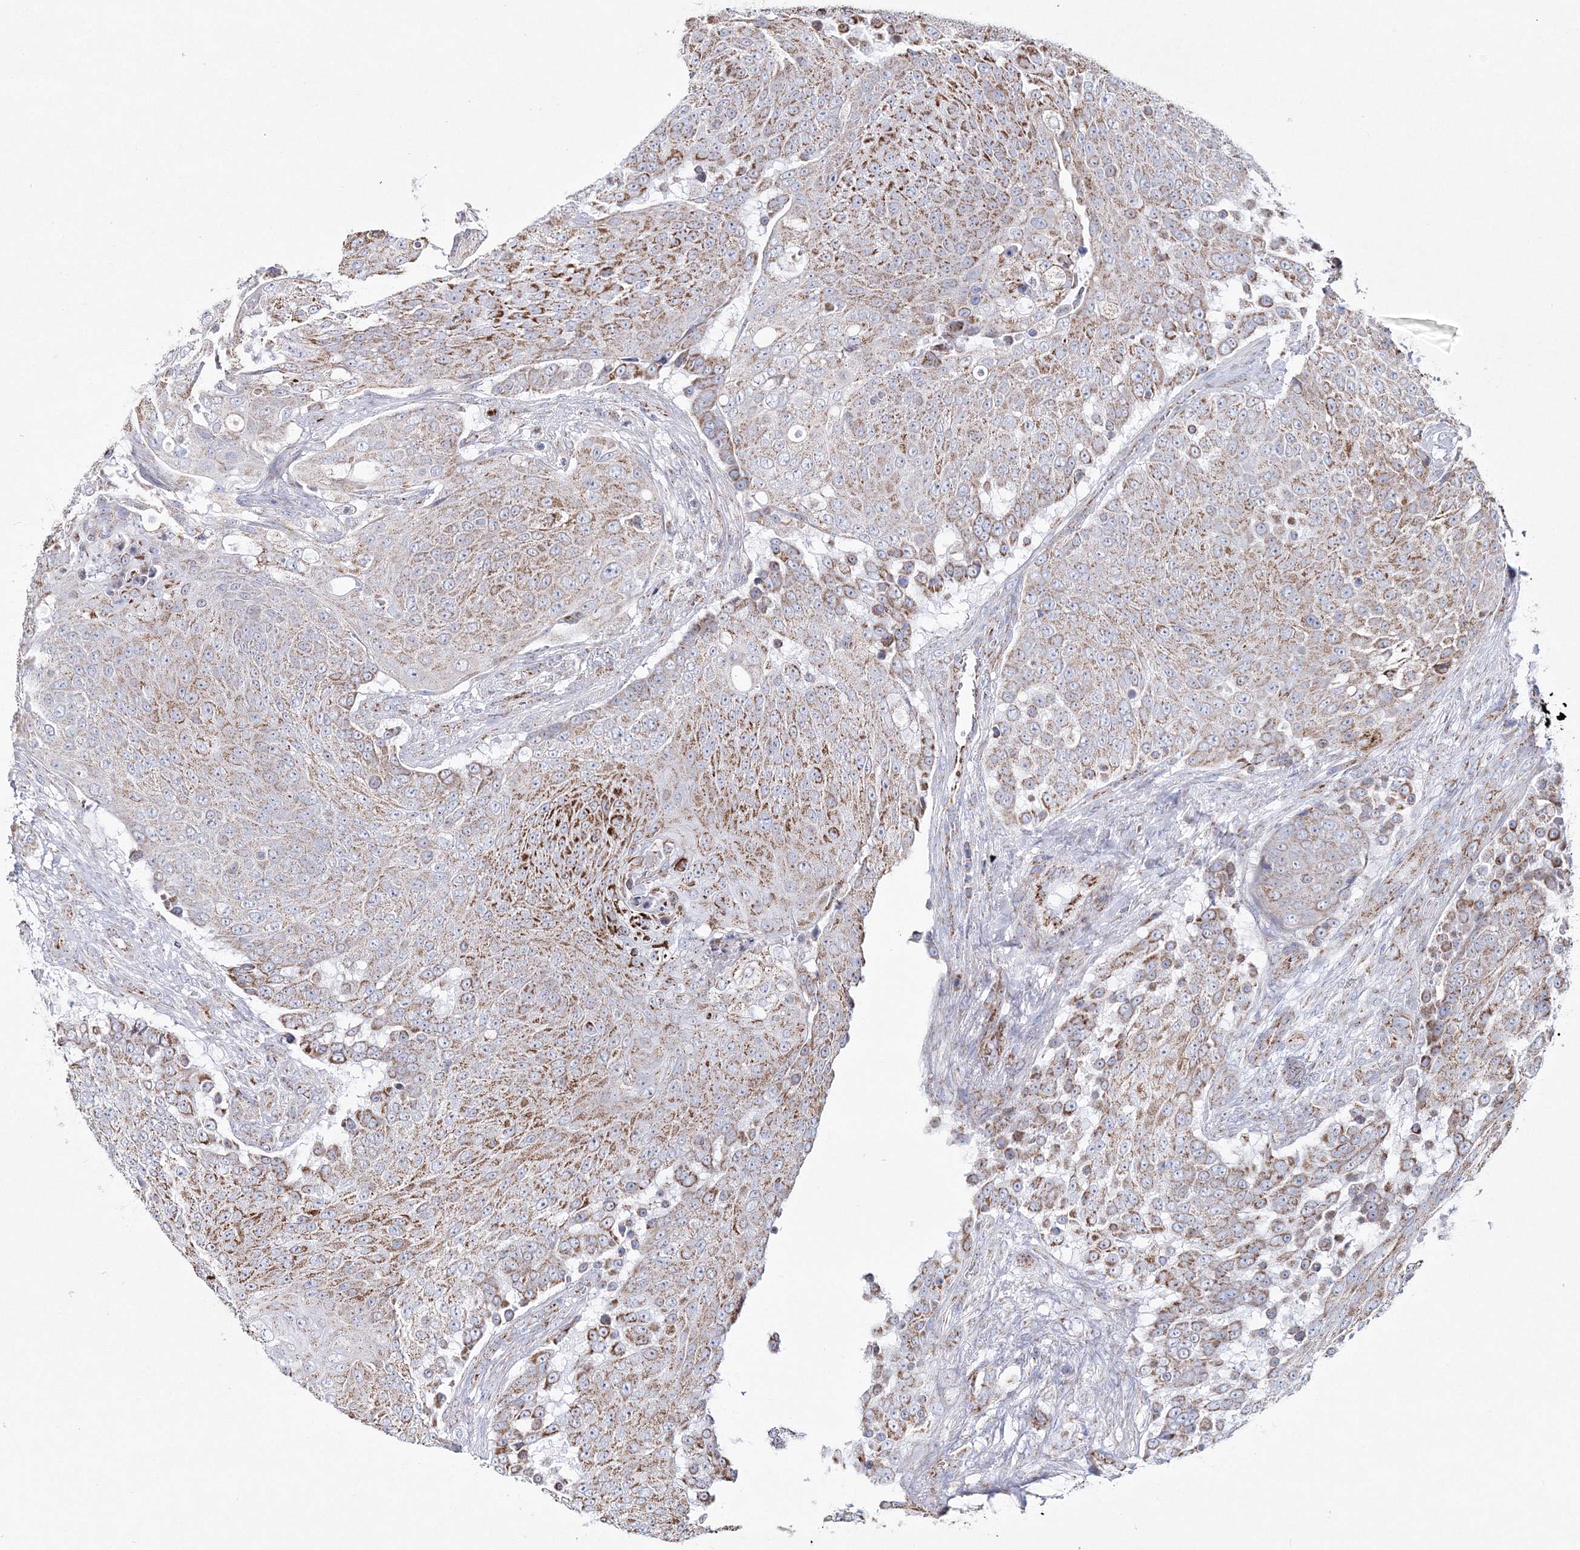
{"staining": {"intensity": "strong", "quantity": "25%-75%", "location": "cytoplasmic/membranous"}, "tissue": "urothelial cancer", "cell_type": "Tumor cells", "image_type": "cancer", "snomed": [{"axis": "morphology", "description": "Urothelial carcinoma, High grade"}, {"axis": "topography", "description": "Urinary bladder"}], "caption": "Approximately 25%-75% of tumor cells in high-grade urothelial carcinoma show strong cytoplasmic/membranous protein expression as visualized by brown immunohistochemical staining.", "gene": "HIBCH", "patient": {"sex": "female", "age": 63}}